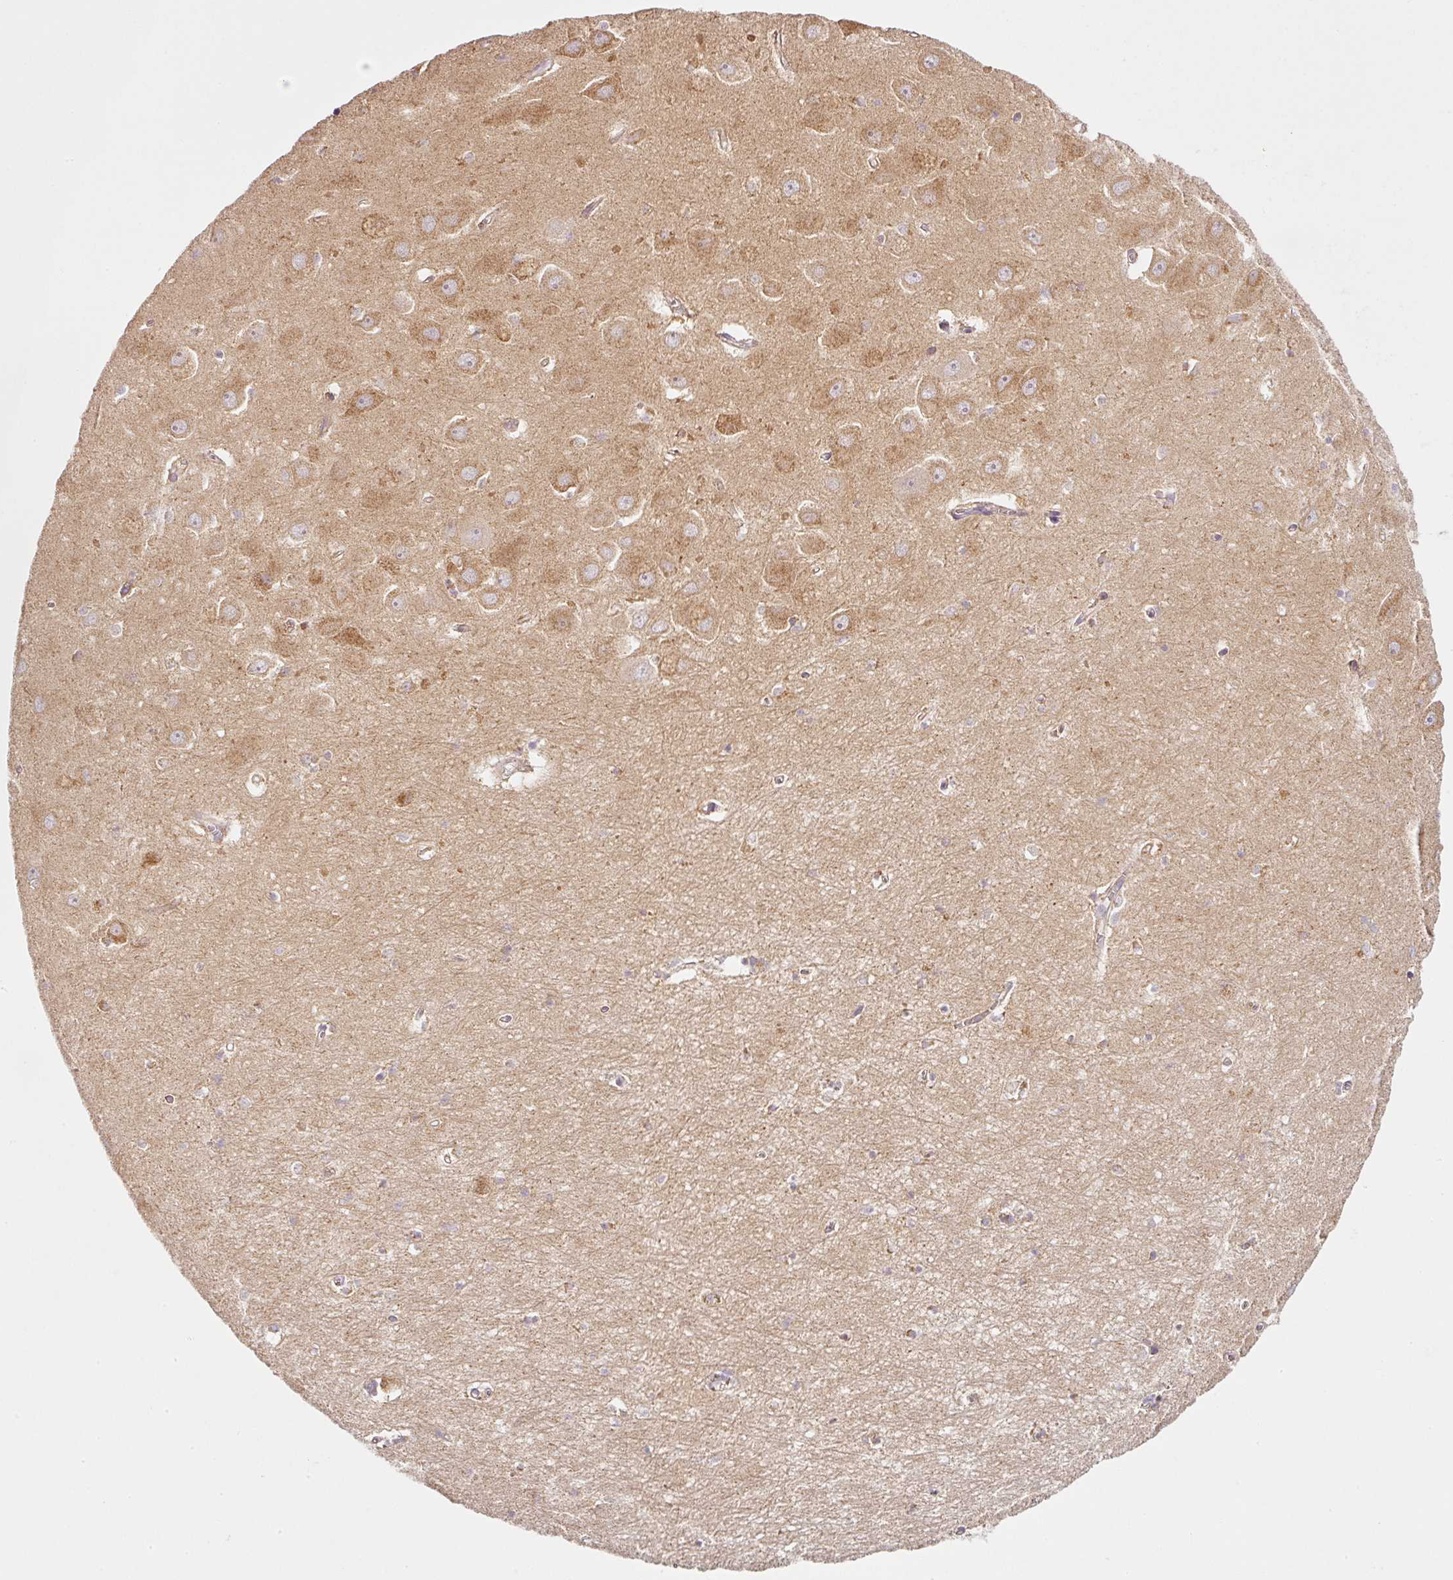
{"staining": {"intensity": "negative", "quantity": "none", "location": "none"}, "tissue": "hippocampus", "cell_type": "Glial cells", "image_type": "normal", "snomed": [{"axis": "morphology", "description": "Normal tissue, NOS"}, {"axis": "topography", "description": "Hippocampus"}], "caption": "Immunohistochemistry histopathology image of benign hippocampus stained for a protein (brown), which displays no positivity in glial cells.", "gene": "NDUFA1", "patient": {"sex": "female", "age": 64}}